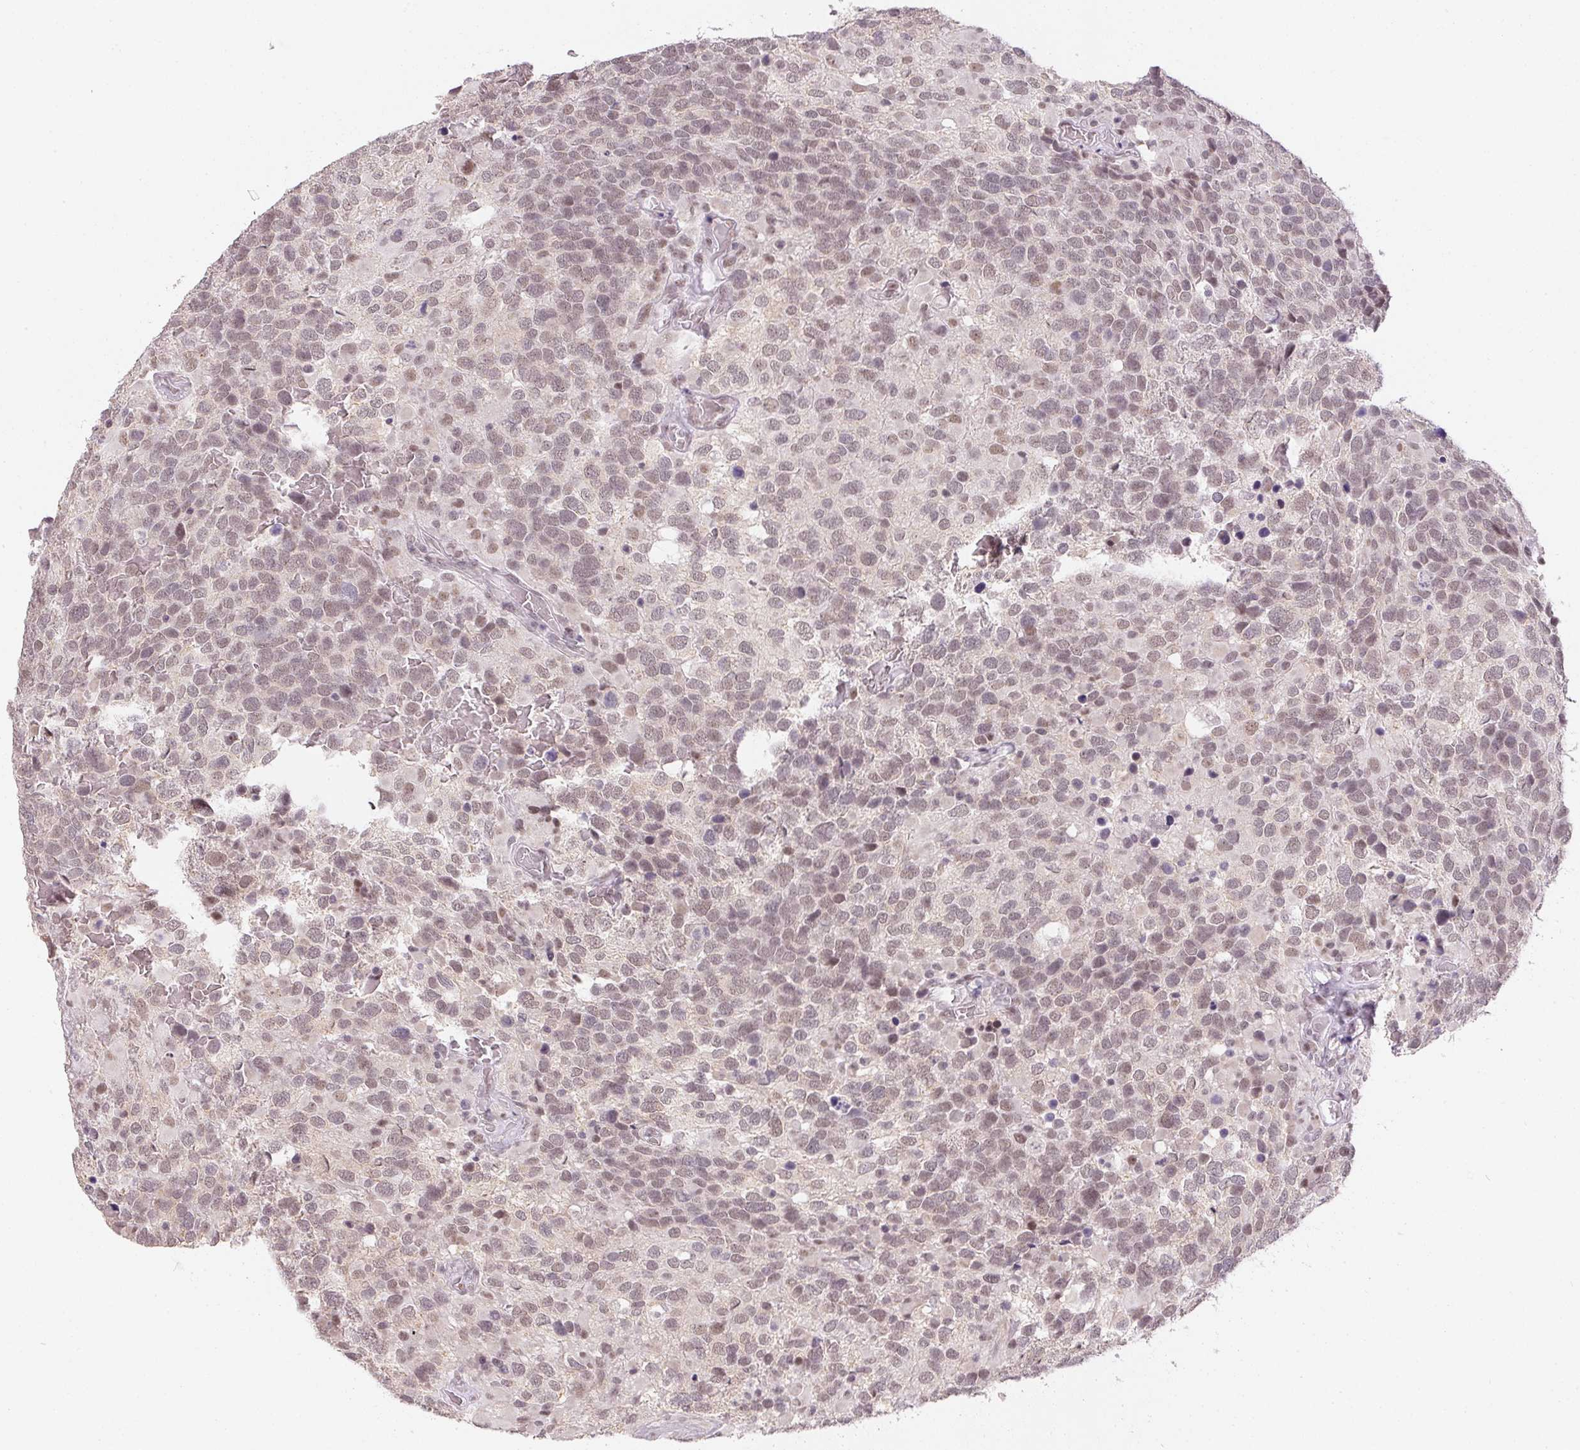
{"staining": {"intensity": "weak", "quantity": ">75%", "location": "nuclear"}, "tissue": "glioma", "cell_type": "Tumor cells", "image_type": "cancer", "snomed": [{"axis": "morphology", "description": "Glioma, malignant, High grade"}, {"axis": "topography", "description": "Brain"}], "caption": "Human glioma stained for a protein (brown) demonstrates weak nuclear positive expression in about >75% of tumor cells.", "gene": "KDM4D", "patient": {"sex": "female", "age": 40}}